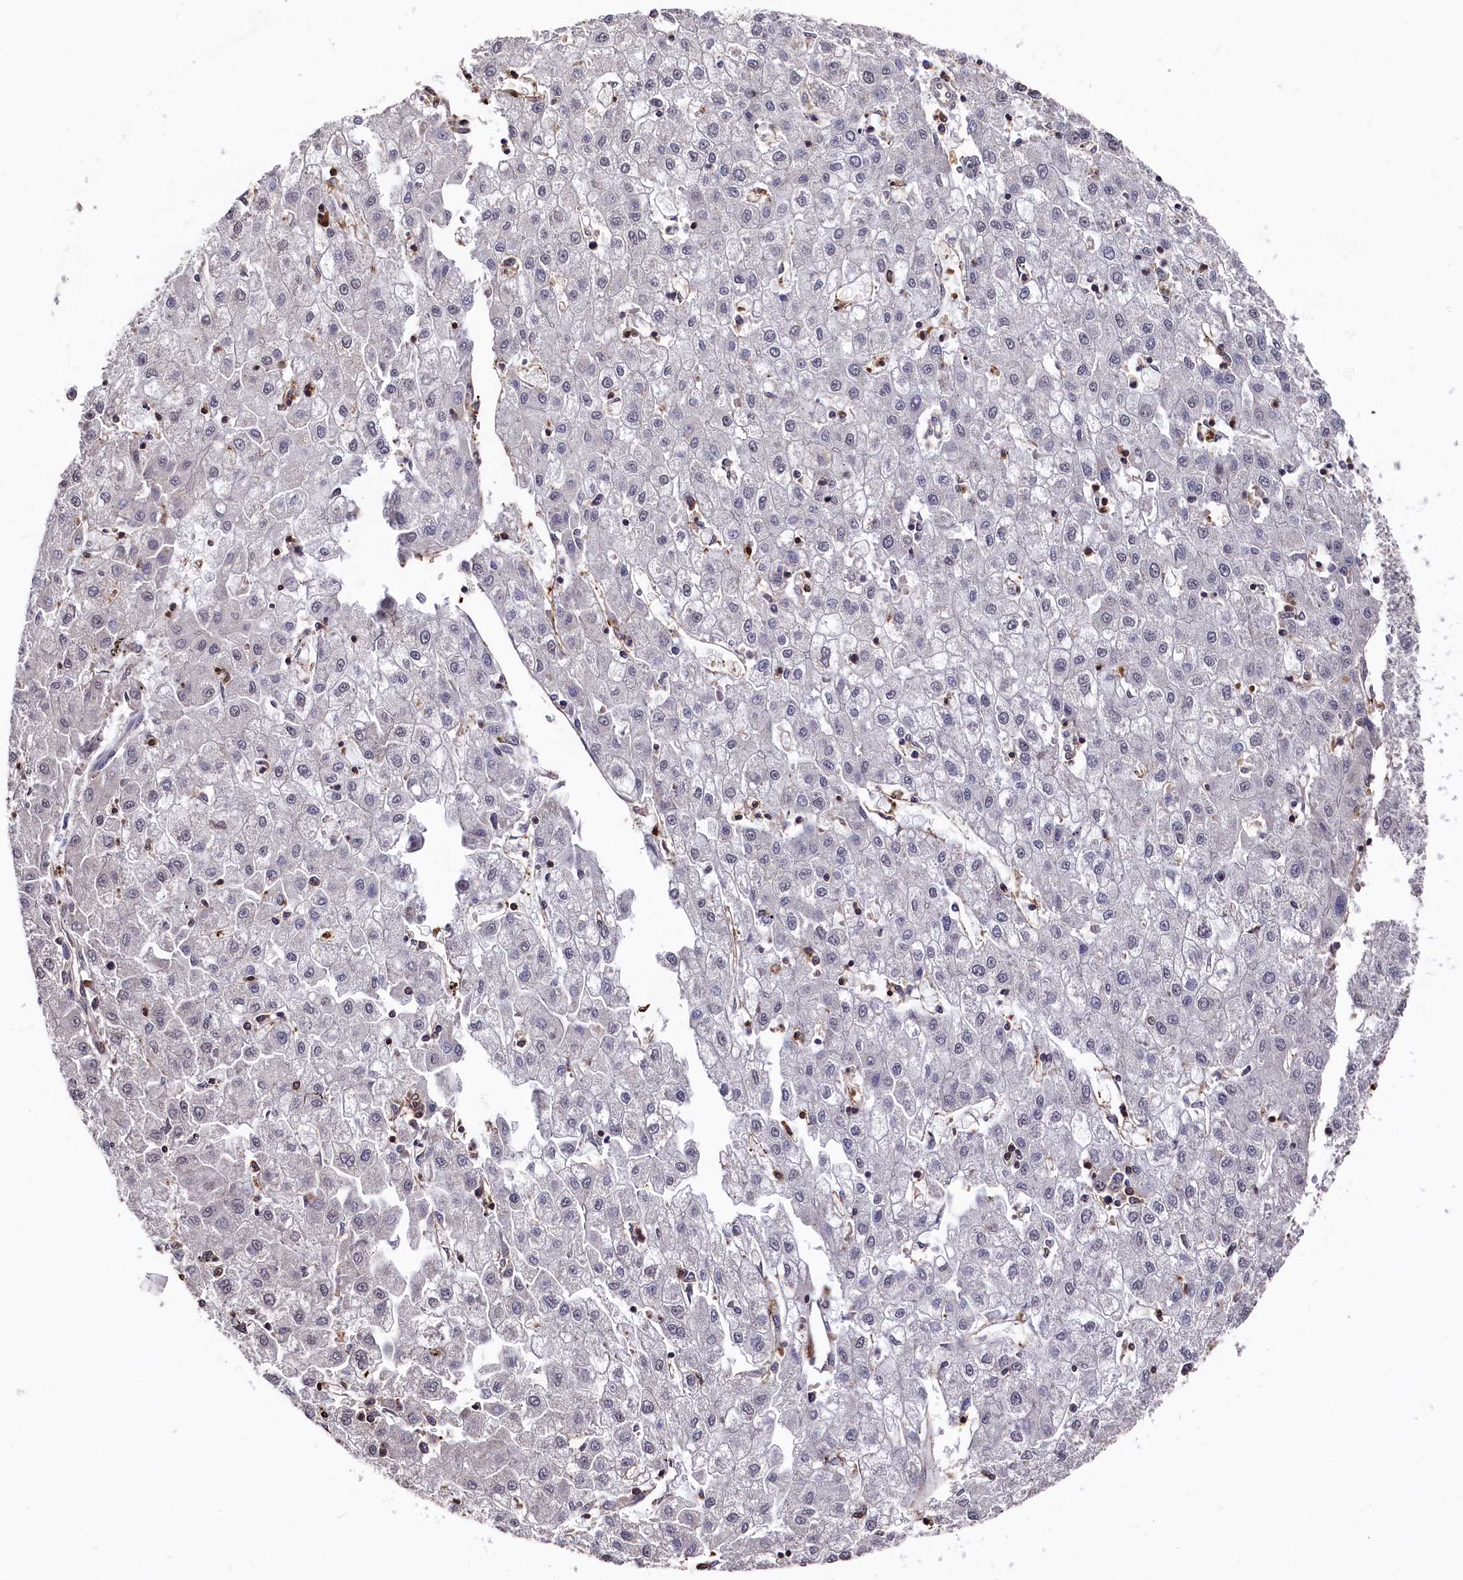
{"staining": {"intensity": "negative", "quantity": "none", "location": "none"}, "tissue": "liver cancer", "cell_type": "Tumor cells", "image_type": "cancer", "snomed": [{"axis": "morphology", "description": "Carcinoma, Hepatocellular, NOS"}, {"axis": "topography", "description": "Liver"}], "caption": "Tumor cells are negative for brown protein staining in hepatocellular carcinoma (liver).", "gene": "PLEKHO2", "patient": {"sex": "male", "age": 72}}